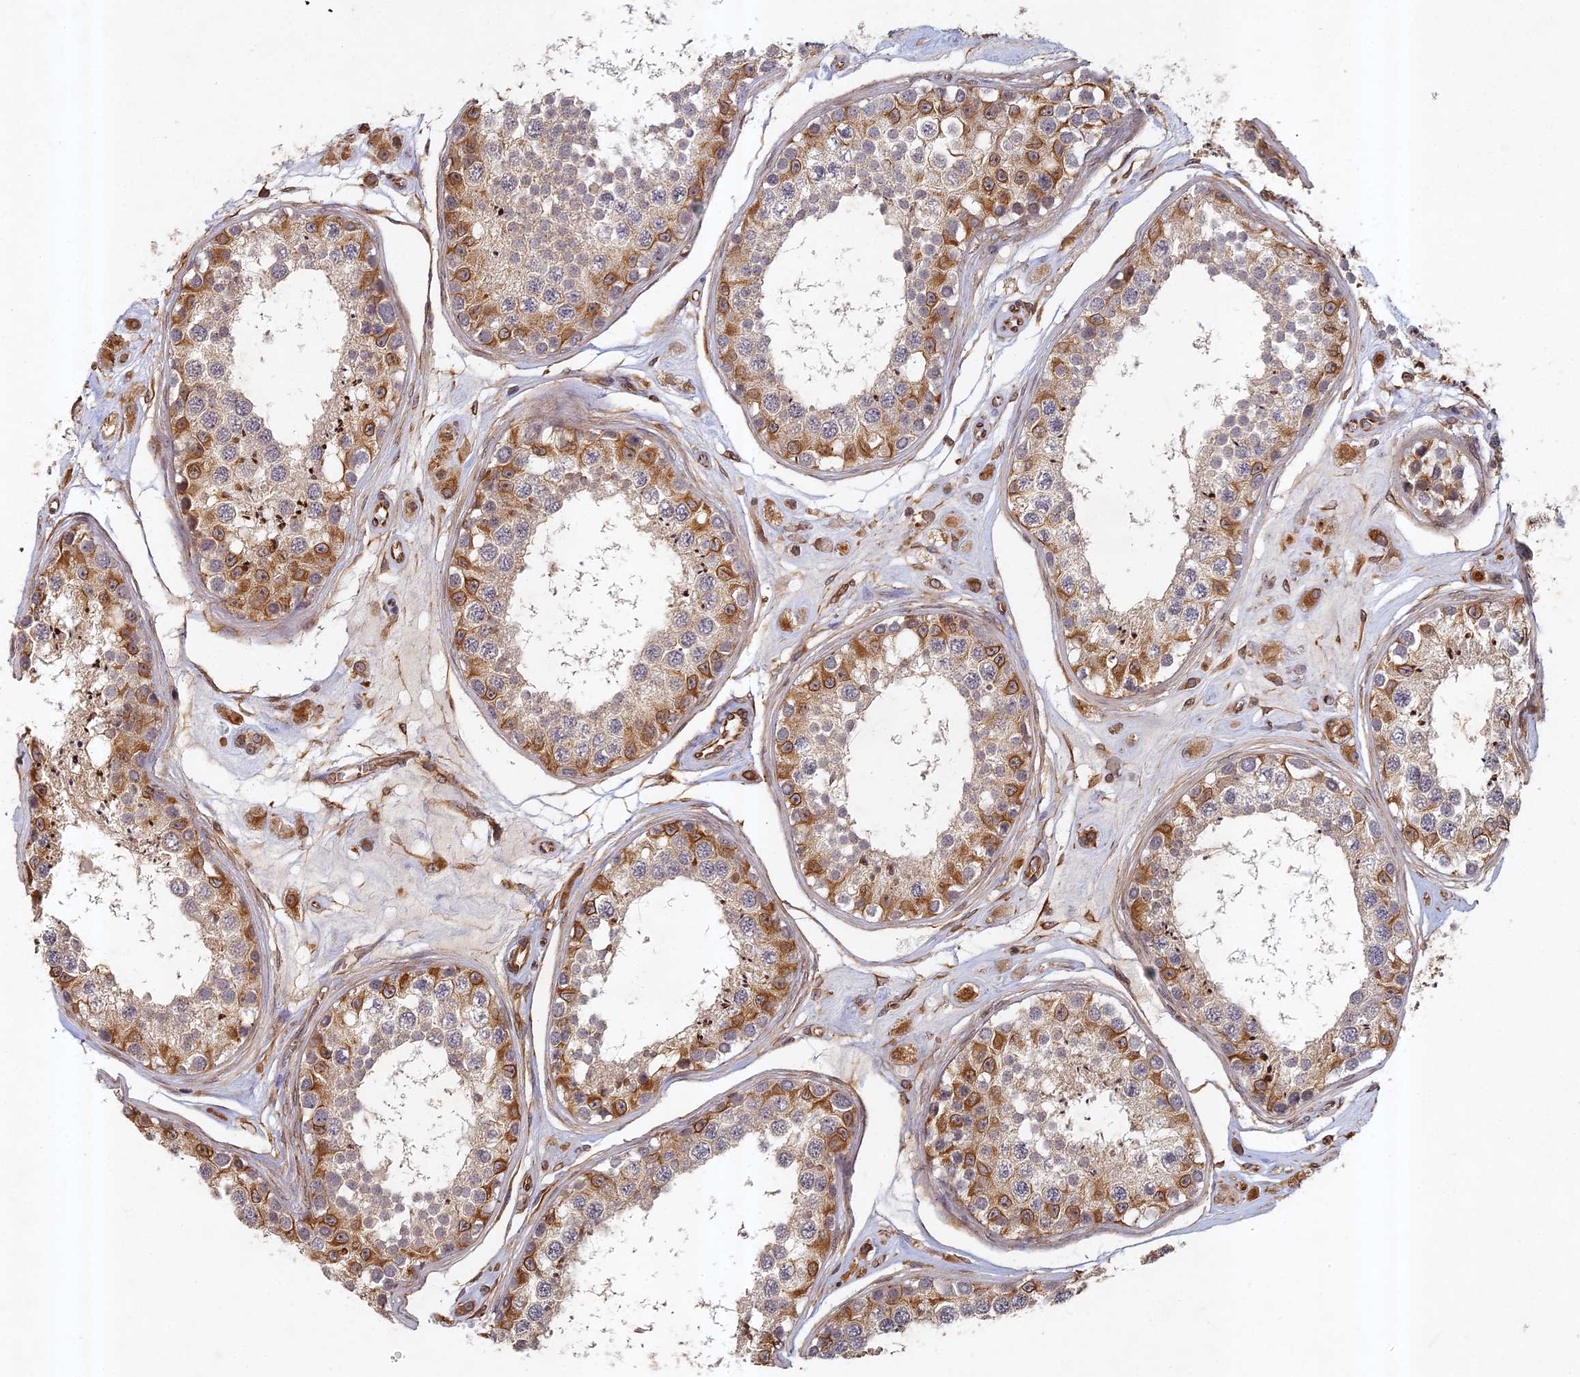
{"staining": {"intensity": "moderate", "quantity": "25%-75%", "location": "cytoplasmic/membranous"}, "tissue": "testis", "cell_type": "Cells in seminiferous ducts", "image_type": "normal", "snomed": [{"axis": "morphology", "description": "Normal tissue, NOS"}, {"axis": "topography", "description": "Testis"}], "caption": "An immunohistochemistry (IHC) photomicrograph of unremarkable tissue is shown. Protein staining in brown highlights moderate cytoplasmic/membranous positivity in testis within cells in seminiferous ducts. The staining was performed using DAB (3,3'-diaminobenzidine) to visualize the protein expression in brown, while the nuclei were stained in blue with hematoxylin (Magnification: 20x).", "gene": "ABCB10", "patient": {"sex": "male", "age": 25}}